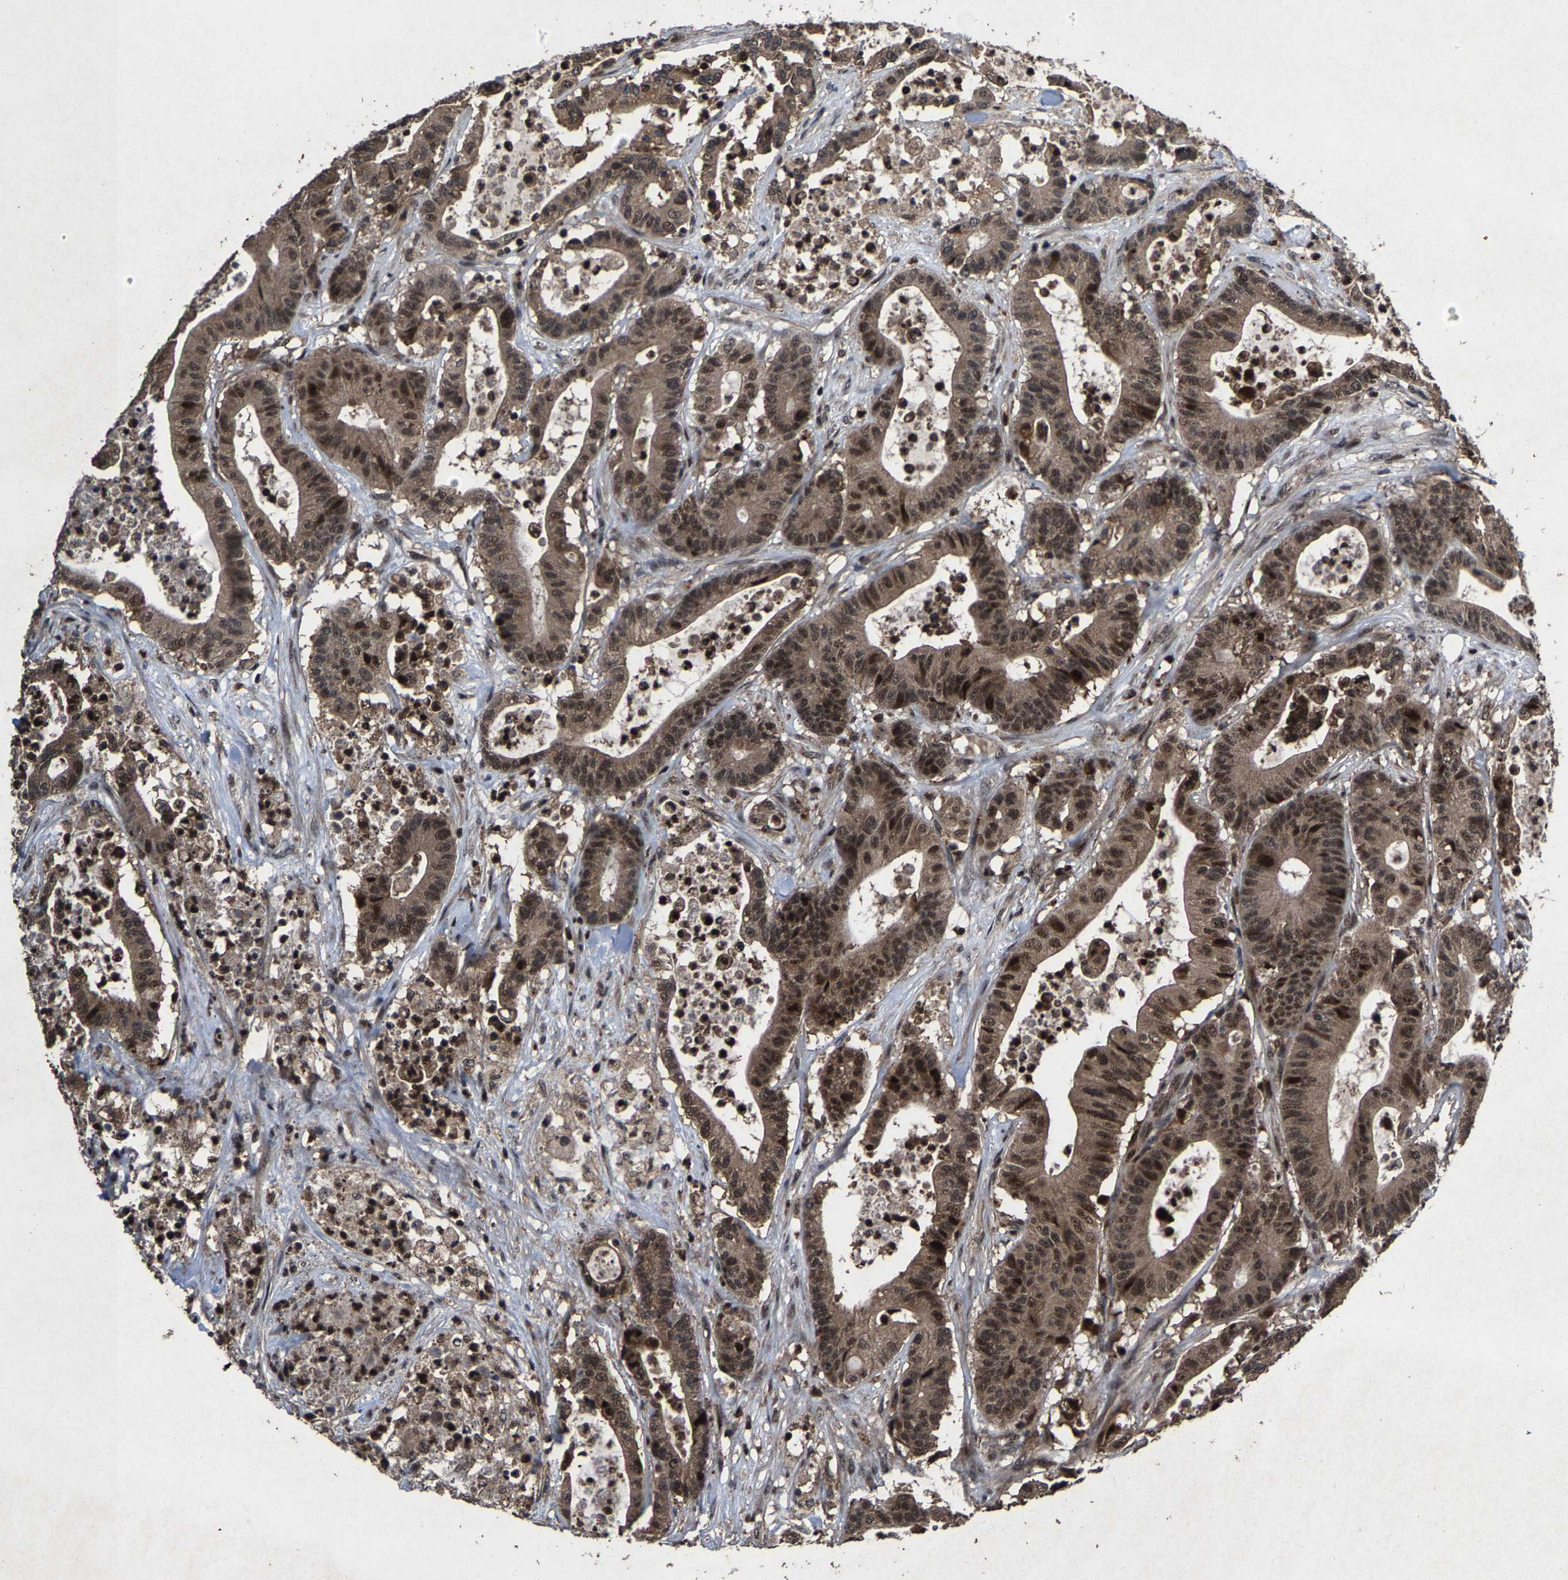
{"staining": {"intensity": "moderate", "quantity": ">75%", "location": "cytoplasmic/membranous,nuclear"}, "tissue": "colorectal cancer", "cell_type": "Tumor cells", "image_type": "cancer", "snomed": [{"axis": "morphology", "description": "Adenocarcinoma, NOS"}, {"axis": "topography", "description": "Colon"}], "caption": "IHC micrograph of human colorectal cancer (adenocarcinoma) stained for a protein (brown), which displays medium levels of moderate cytoplasmic/membranous and nuclear positivity in approximately >75% of tumor cells.", "gene": "HAUS6", "patient": {"sex": "female", "age": 84}}